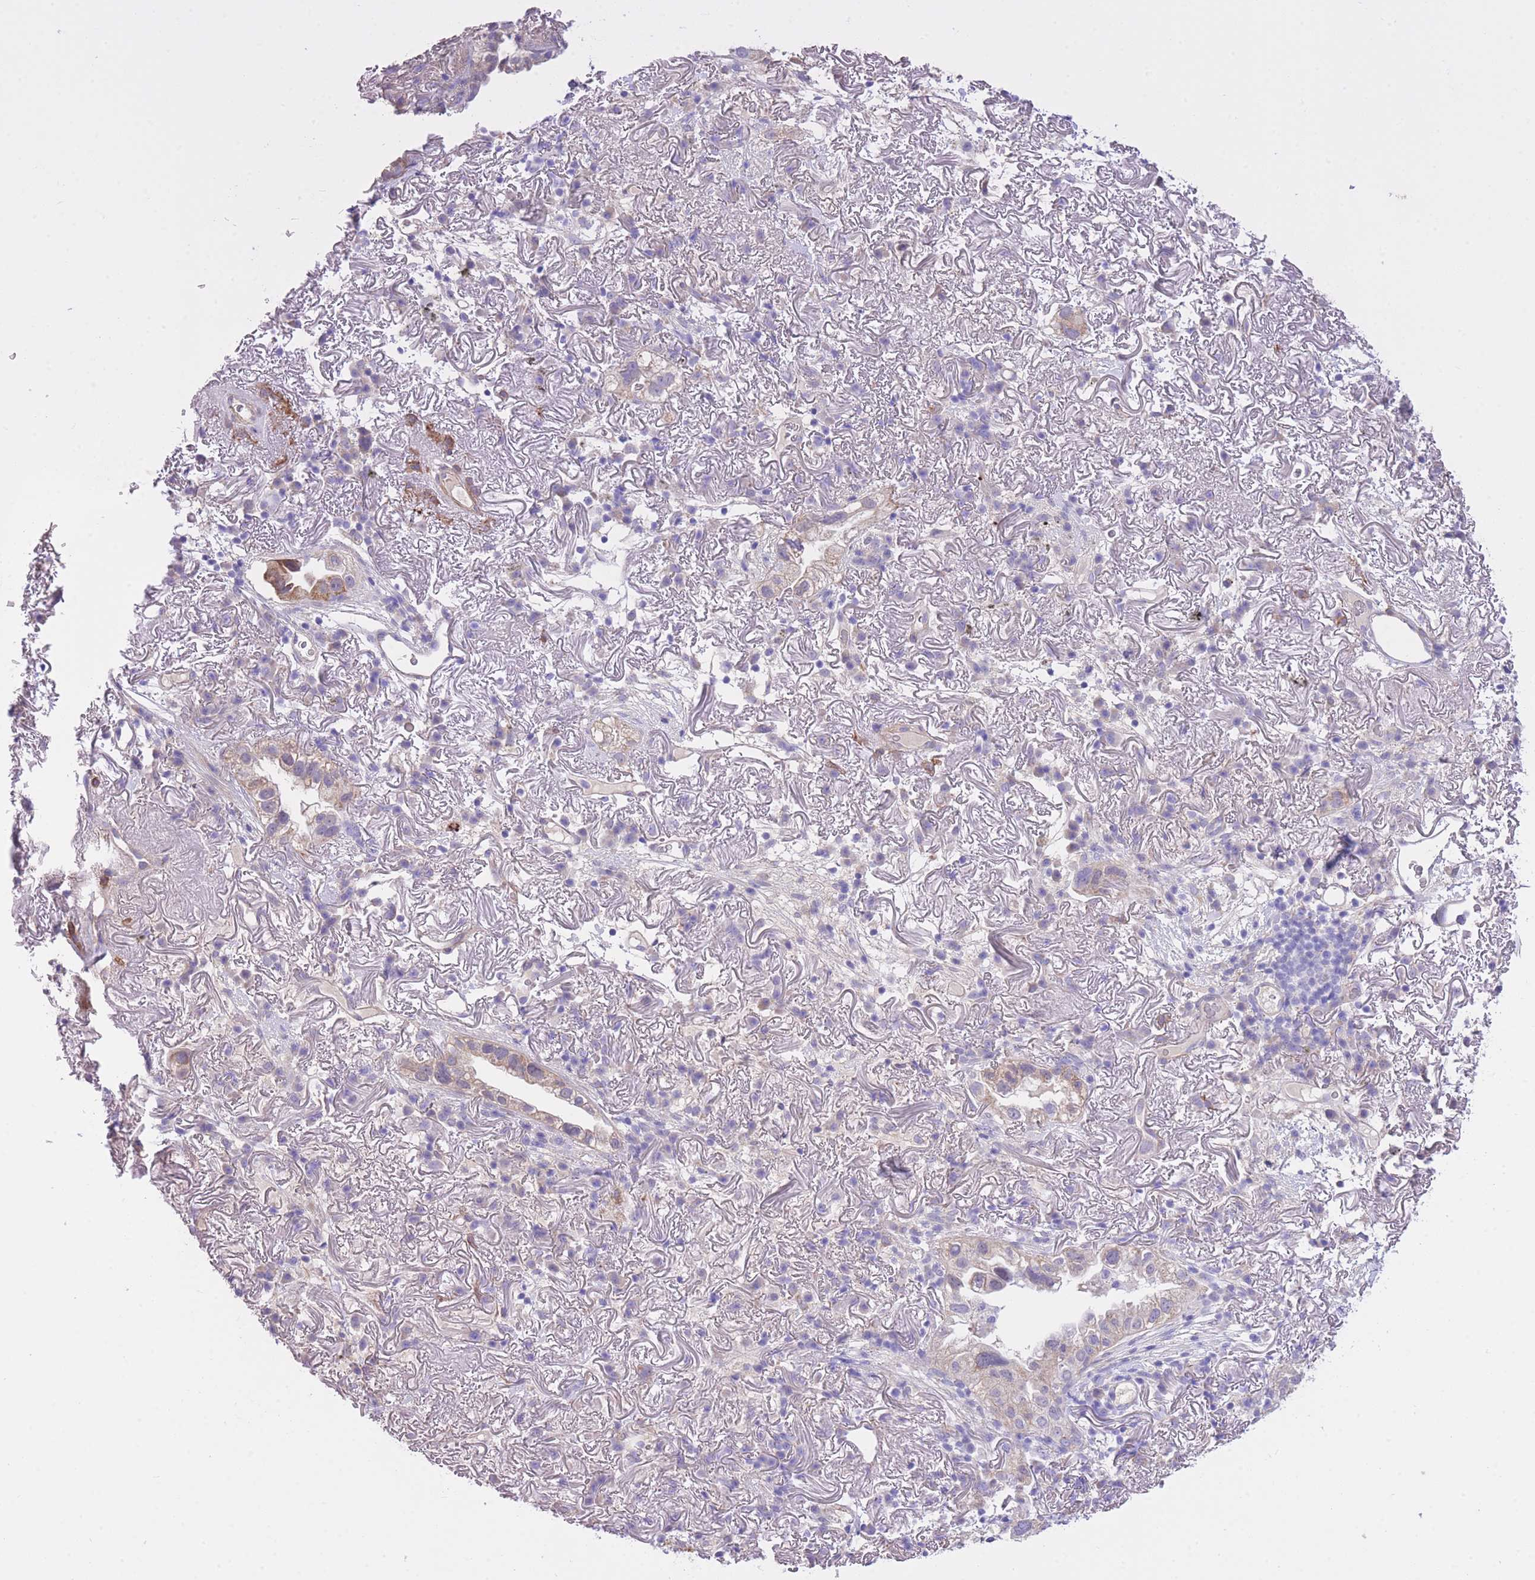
{"staining": {"intensity": "weak", "quantity": ">75%", "location": "cytoplasmic/membranous"}, "tissue": "lung cancer", "cell_type": "Tumor cells", "image_type": "cancer", "snomed": [{"axis": "morphology", "description": "Adenocarcinoma, NOS"}, {"axis": "topography", "description": "Lung"}], "caption": "Weak cytoplasmic/membranous protein expression is appreciated in about >75% of tumor cells in lung adenocarcinoma.", "gene": "PGM1", "patient": {"sex": "female", "age": 69}}